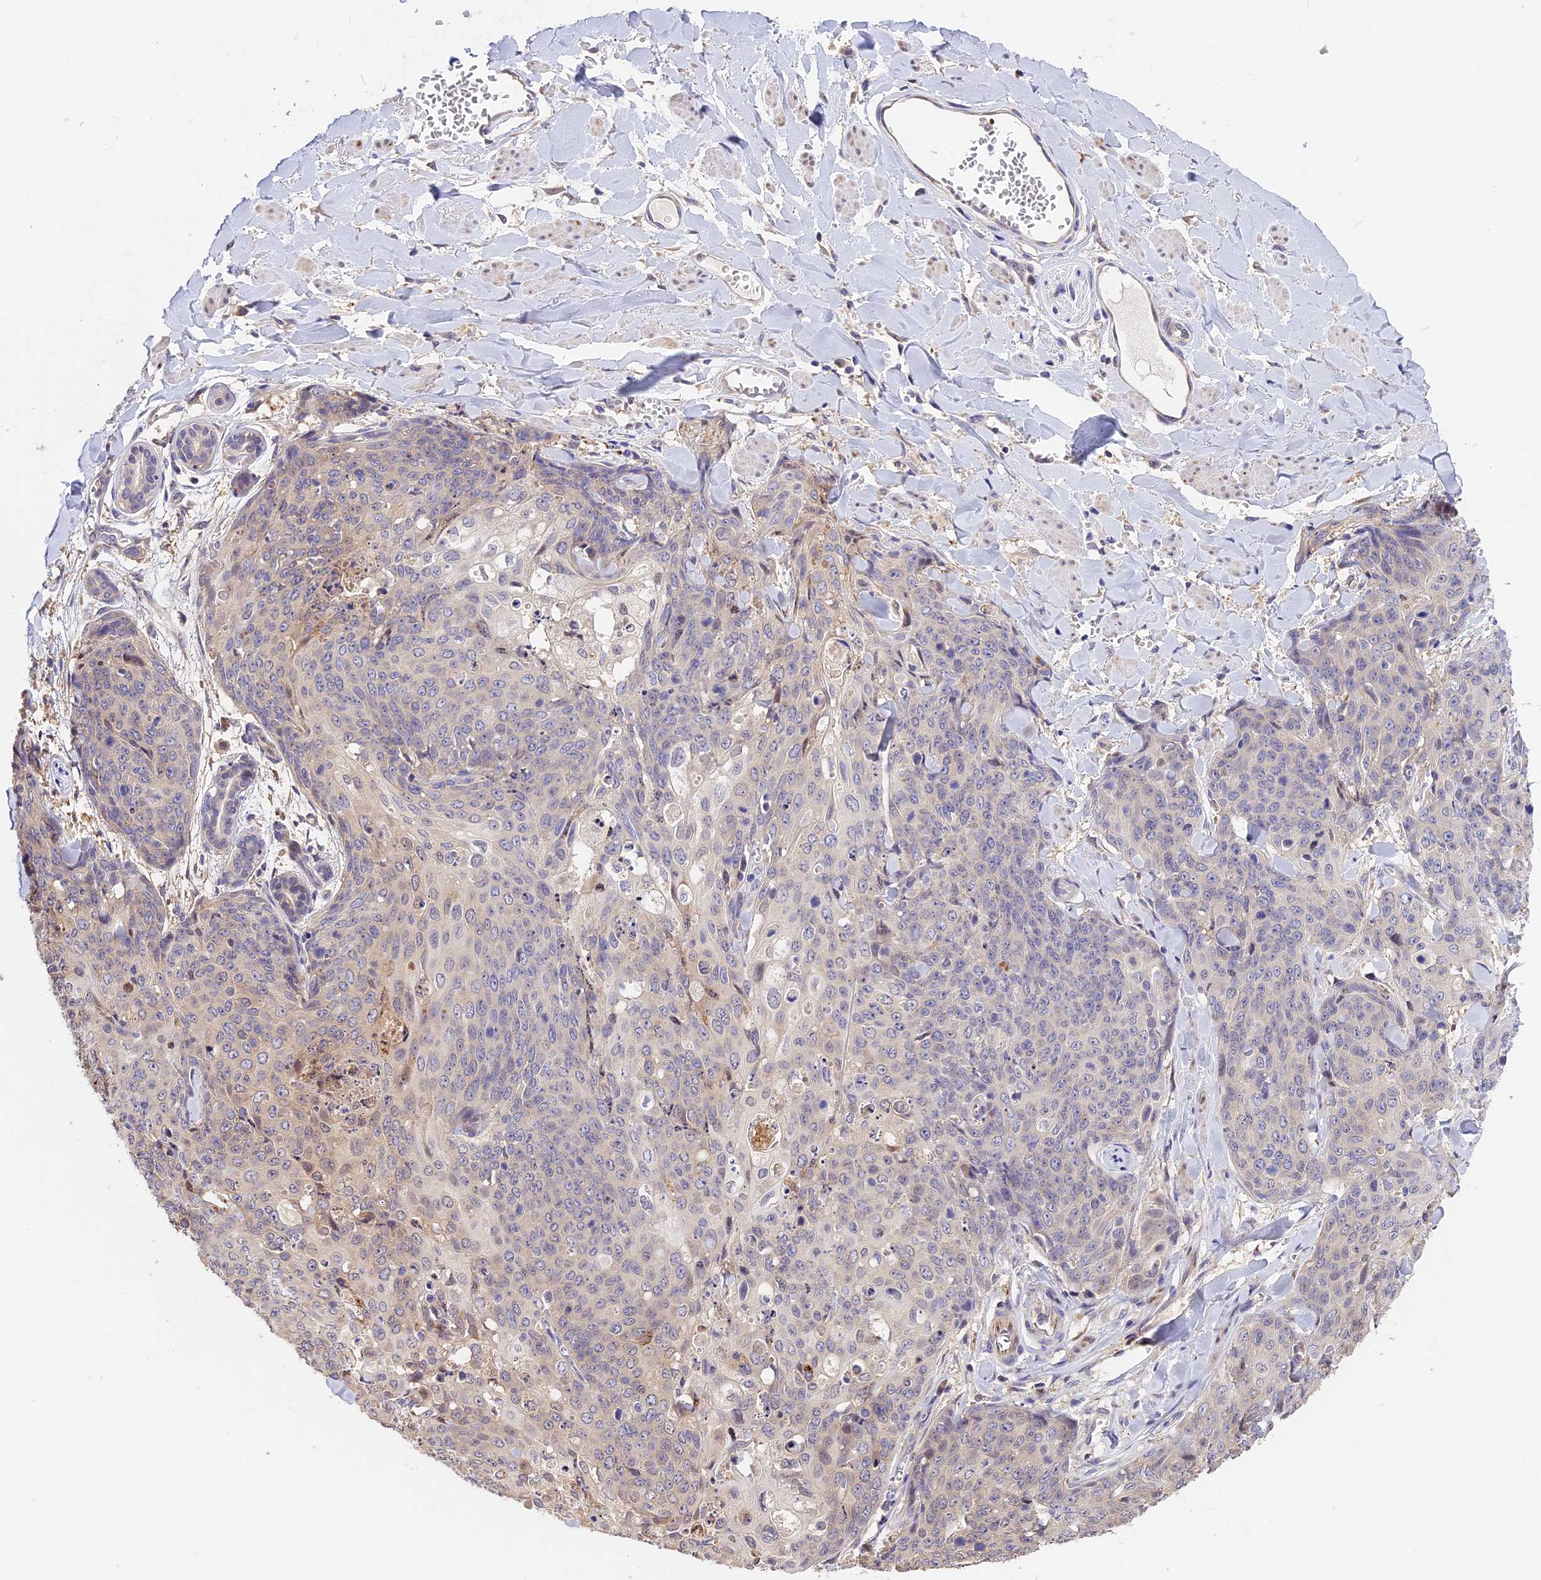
{"staining": {"intensity": "negative", "quantity": "none", "location": "none"}, "tissue": "skin cancer", "cell_type": "Tumor cells", "image_type": "cancer", "snomed": [{"axis": "morphology", "description": "Squamous cell carcinoma, NOS"}, {"axis": "topography", "description": "Skin"}, {"axis": "topography", "description": "Vulva"}], "caption": "This is a image of IHC staining of squamous cell carcinoma (skin), which shows no staining in tumor cells. (Stains: DAB immunohistochemistry with hematoxylin counter stain, Microscopy: brightfield microscopy at high magnification).", "gene": "BSCL2", "patient": {"sex": "female", "age": 85}}